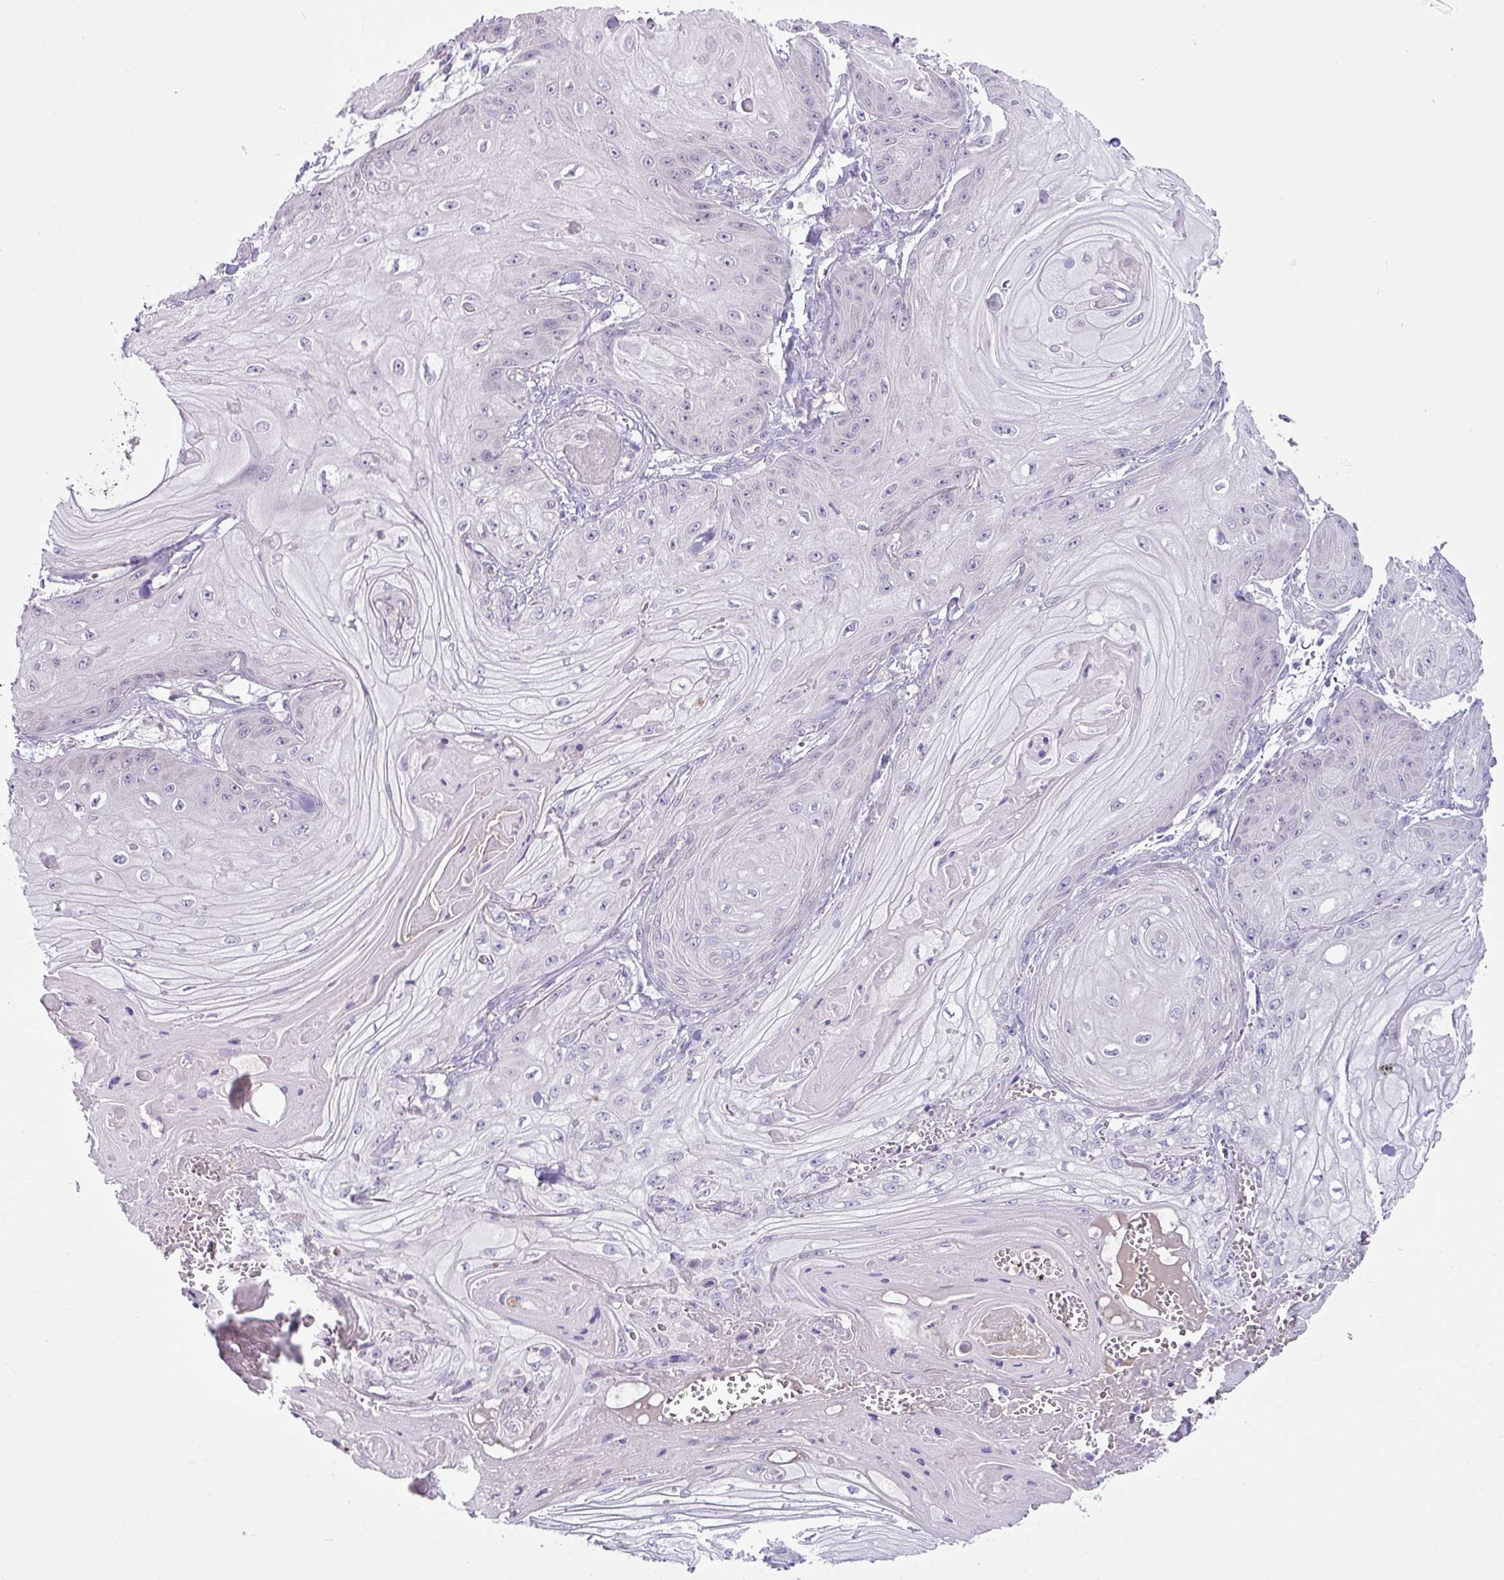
{"staining": {"intensity": "negative", "quantity": "none", "location": "none"}, "tissue": "skin cancer", "cell_type": "Tumor cells", "image_type": "cancer", "snomed": [{"axis": "morphology", "description": "Squamous cell carcinoma, NOS"}, {"axis": "topography", "description": "Skin"}], "caption": "Image shows no significant protein staining in tumor cells of squamous cell carcinoma (skin). (Stains: DAB immunohistochemistry with hematoxylin counter stain, Microscopy: brightfield microscopy at high magnification).", "gene": "SLAMF6", "patient": {"sex": "male", "age": 74}}